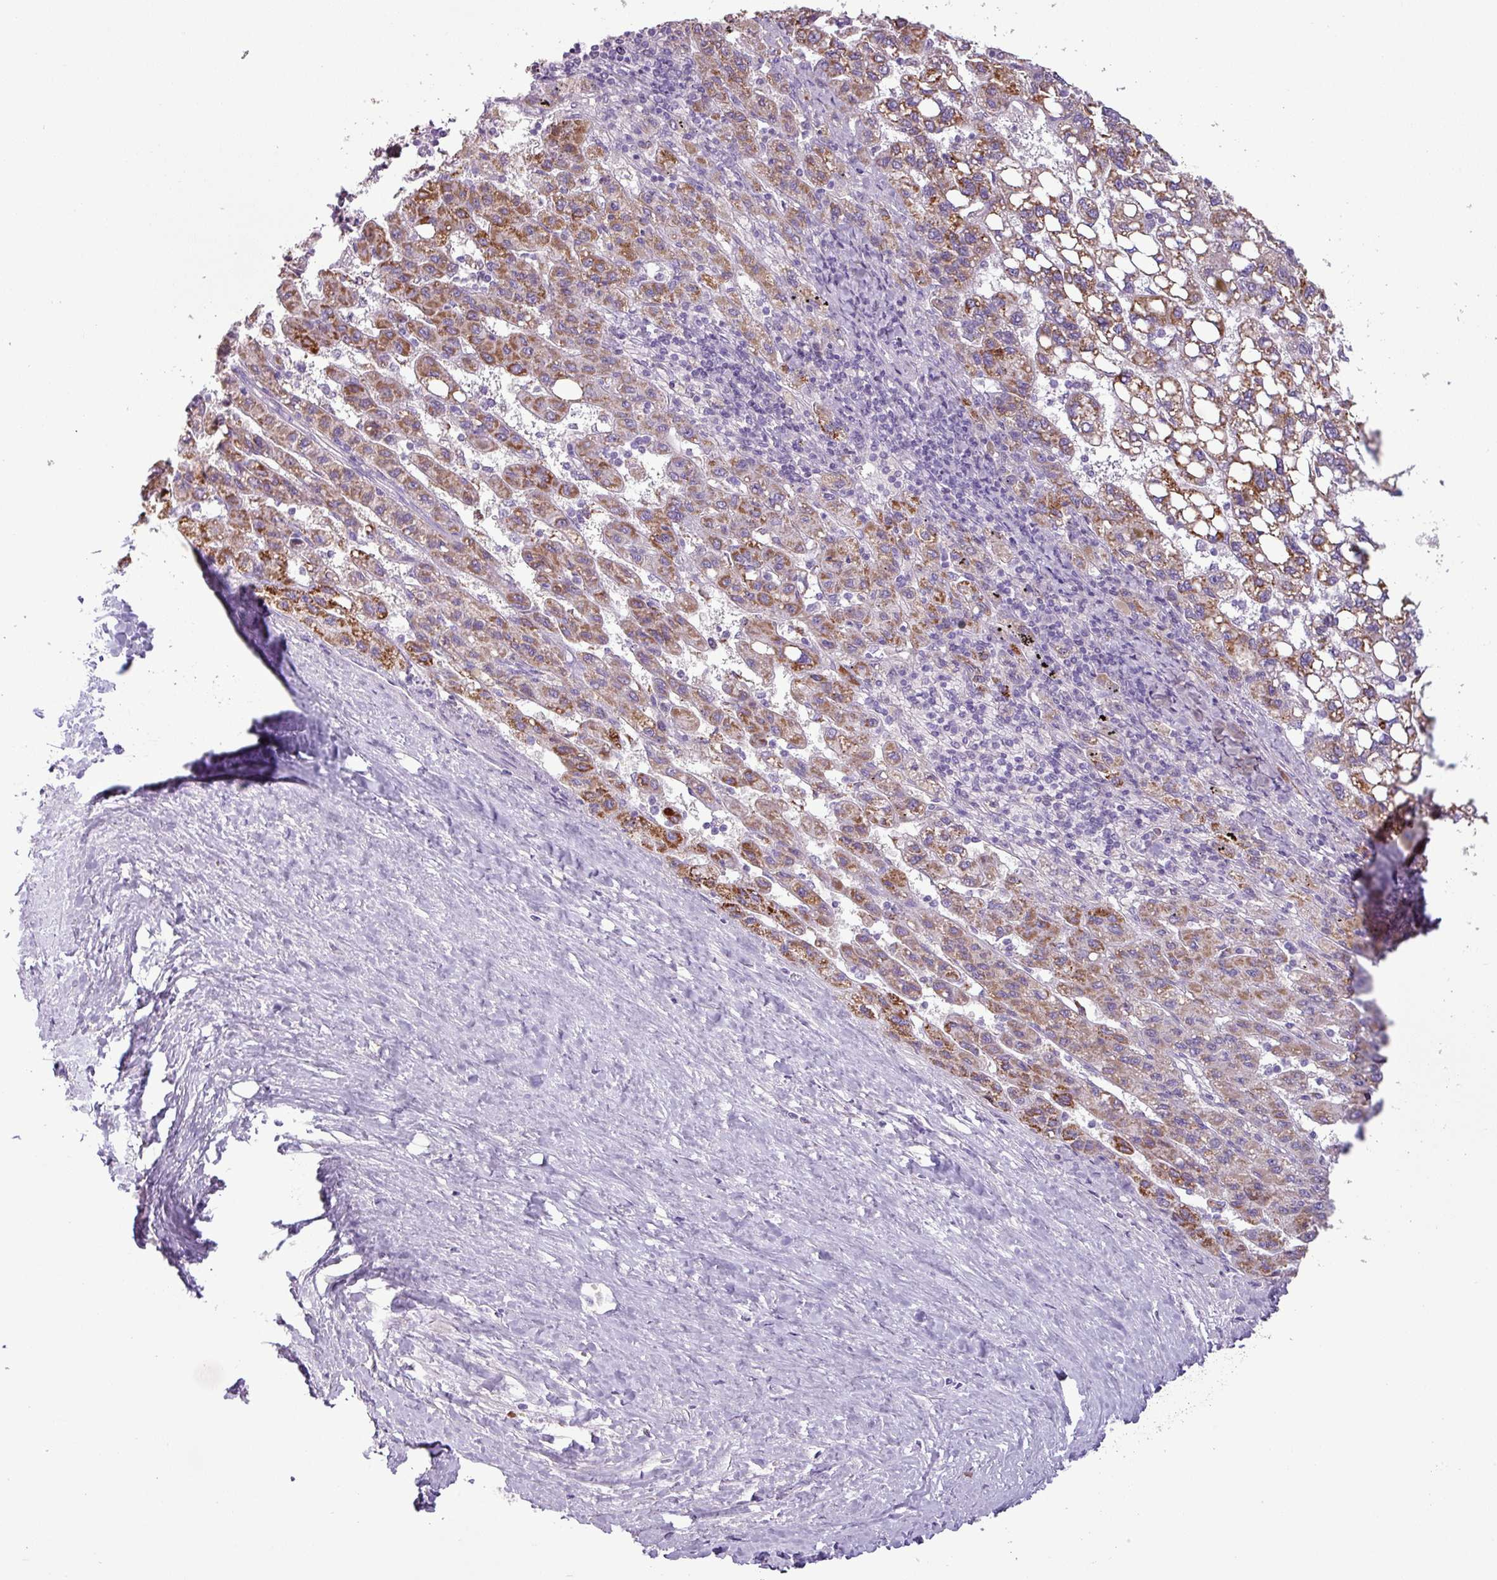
{"staining": {"intensity": "moderate", "quantity": ">75%", "location": "cytoplasmic/membranous"}, "tissue": "liver cancer", "cell_type": "Tumor cells", "image_type": "cancer", "snomed": [{"axis": "morphology", "description": "Carcinoma, Hepatocellular, NOS"}, {"axis": "topography", "description": "Liver"}], "caption": "Immunohistochemical staining of liver cancer reveals medium levels of moderate cytoplasmic/membranous staining in about >75% of tumor cells.", "gene": "ZNF667", "patient": {"sex": "female", "age": 82}}